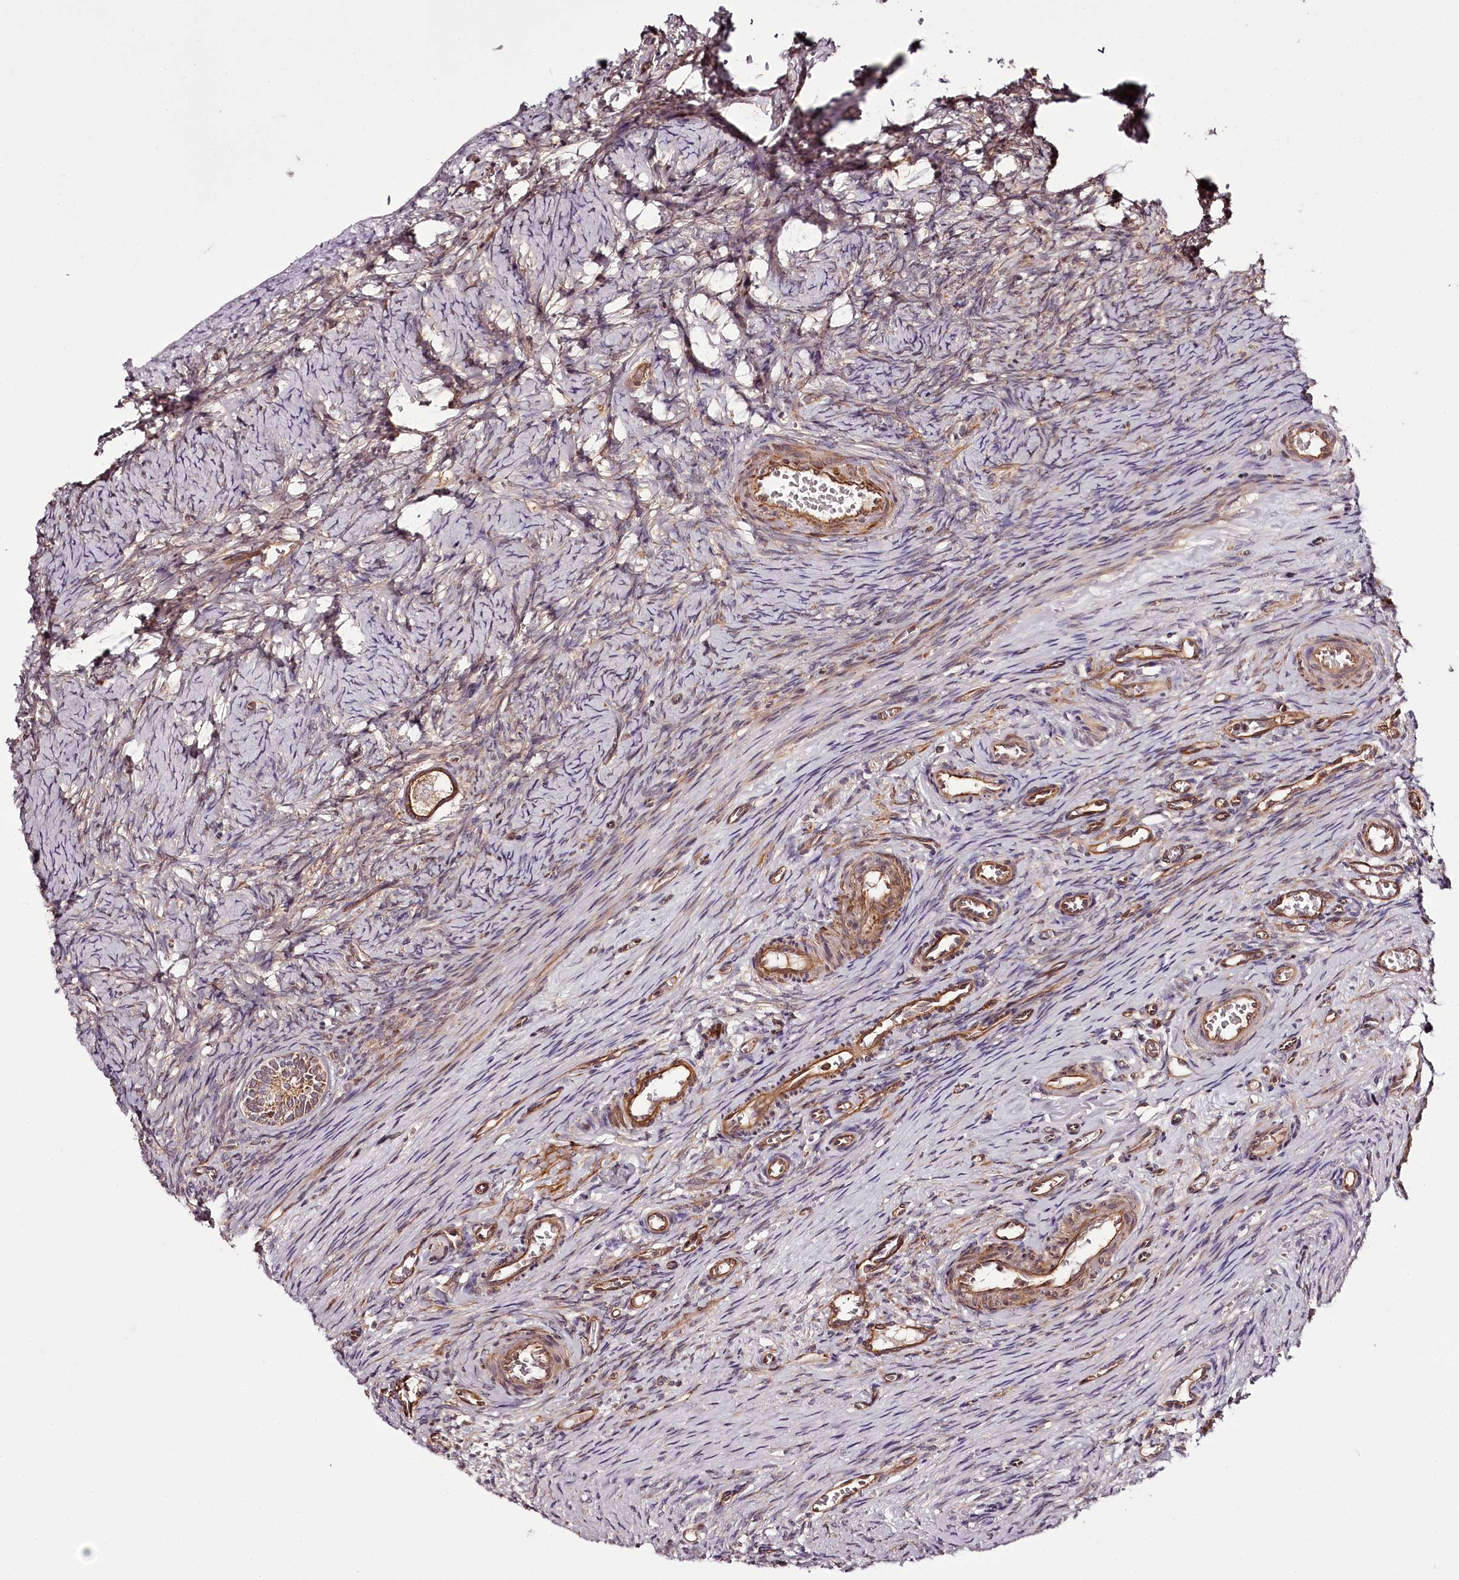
{"staining": {"intensity": "moderate", "quantity": ">75%", "location": "cytoplasmic/membranous"}, "tissue": "ovary", "cell_type": "Follicle cells", "image_type": "normal", "snomed": [{"axis": "morphology", "description": "Adenocarcinoma, NOS"}, {"axis": "topography", "description": "Endometrium"}], "caption": "Follicle cells show medium levels of moderate cytoplasmic/membranous positivity in approximately >75% of cells in unremarkable ovary. Nuclei are stained in blue.", "gene": "TARS1", "patient": {"sex": "female", "age": 32}}